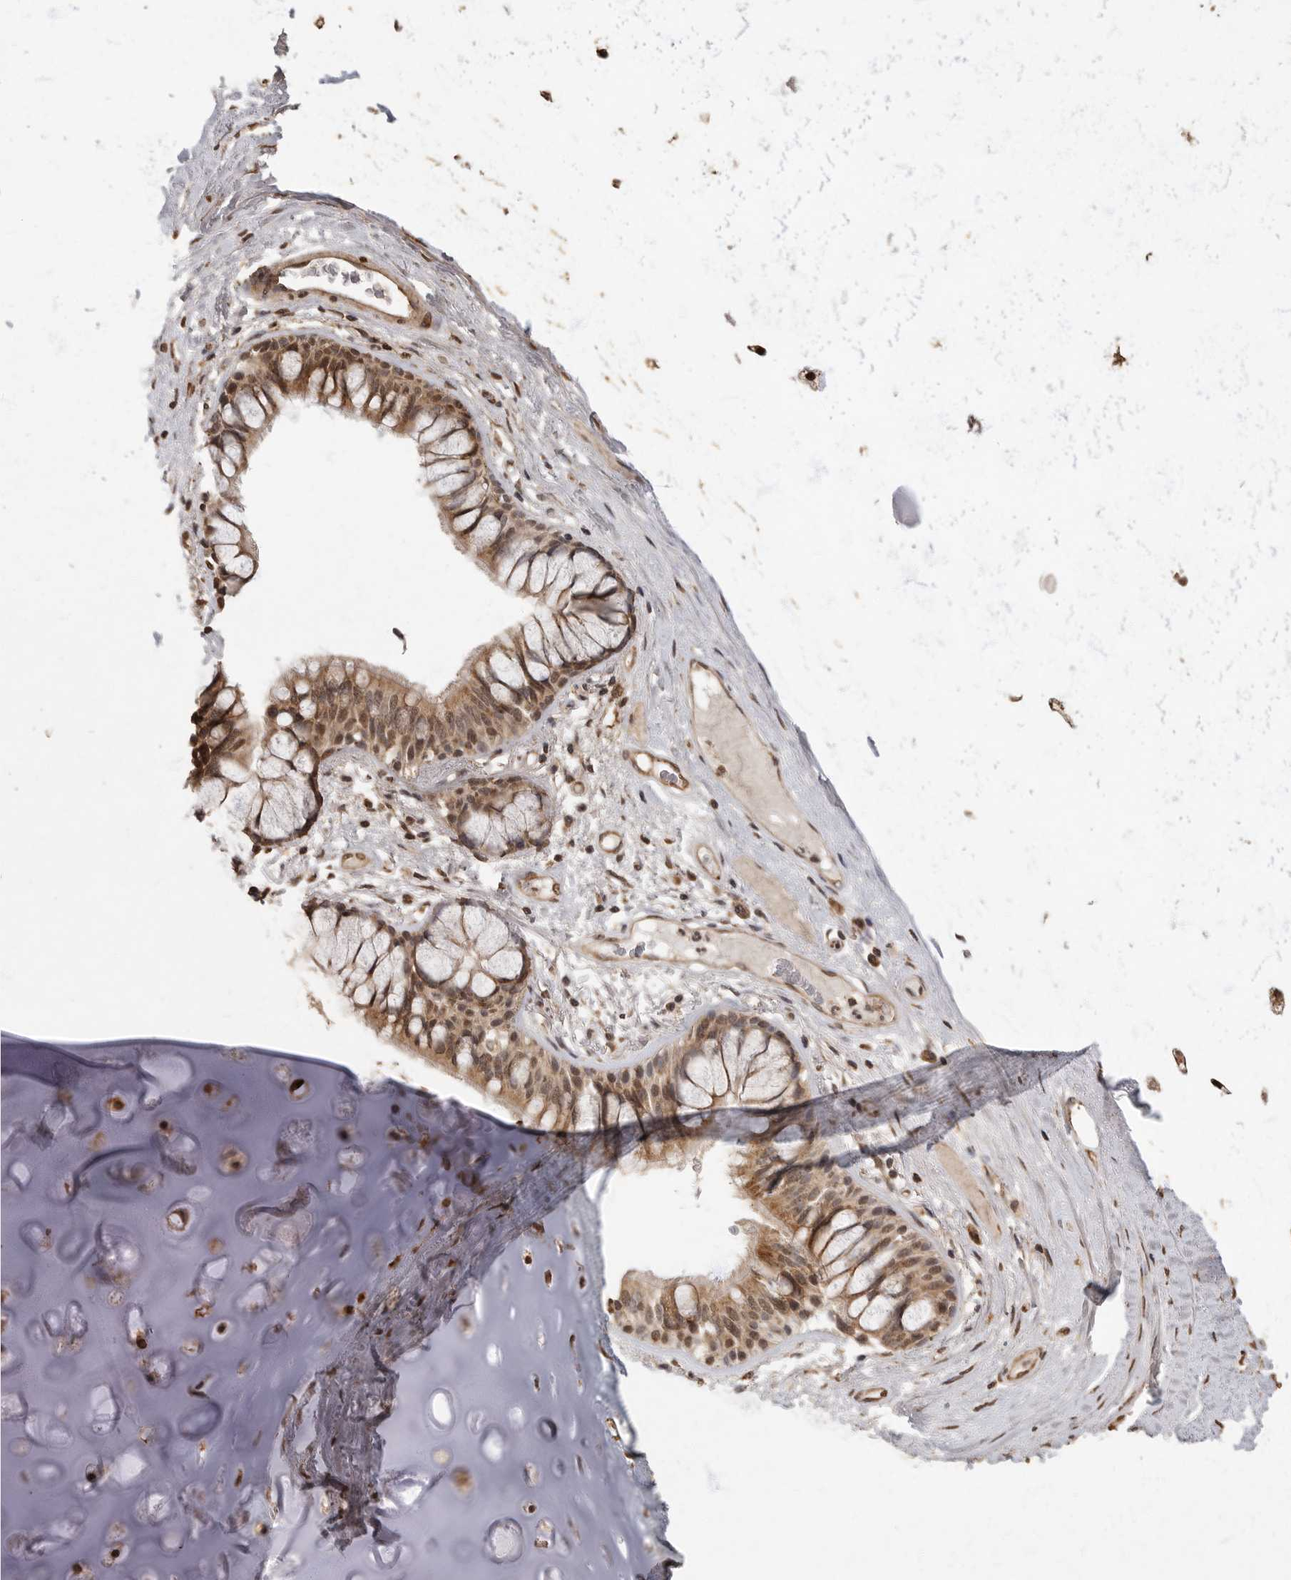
{"staining": {"intensity": "strong", "quantity": ">75%", "location": "cytoplasmic/membranous"}, "tissue": "adipose tissue", "cell_type": "Adipocytes", "image_type": "normal", "snomed": [{"axis": "morphology", "description": "Normal tissue, NOS"}, {"axis": "topography", "description": "Bronchus"}], "caption": "DAB (3,3'-diaminobenzidine) immunohistochemical staining of benign human adipose tissue reveals strong cytoplasmic/membranous protein staining in approximately >75% of adipocytes.", "gene": "MAFG", "patient": {"sex": "male", "age": 66}}